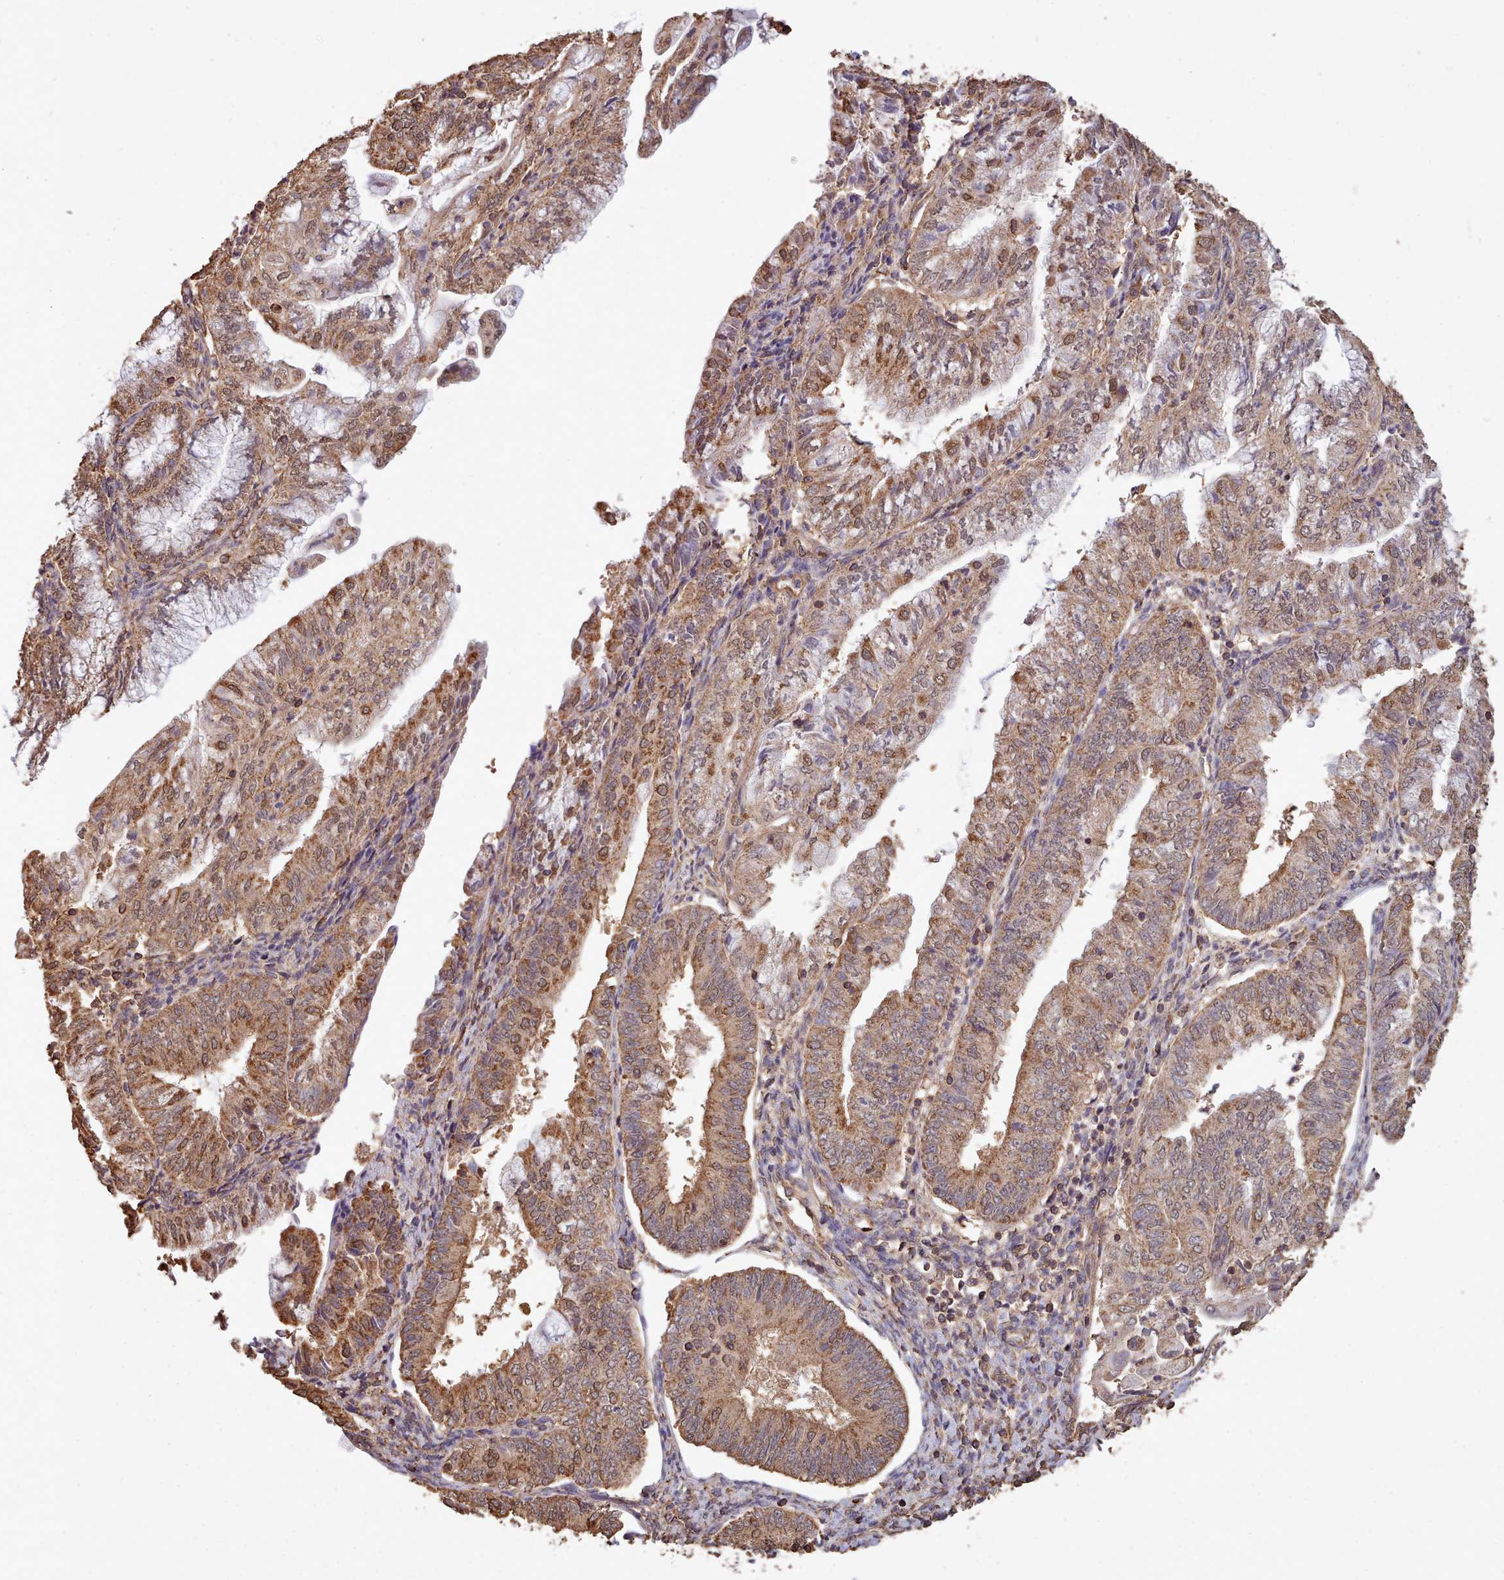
{"staining": {"intensity": "moderate", "quantity": ">75%", "location": "cytoplasmic/membranous"}, "tissue": "endometrial cancer", "cell_type": "Tumor cells", "image_type": "cancer", "snomed": [{"axis": "morphology", "description": "Adenocarcinoma, NOS"}, {"axis": "topography", "description": "Endometrium"}], "caption": "DAB (3,3'-diaminobenzidine) immunohistochemical staining of endometrial cancer (adenocarcinoma) exhibits moderate cytoplasmic/membranous protein expression in approximately >75% of tumor cells. Nuclei are stained in blue.", "gene": "METRN", "patient": {"sex": "female", "age": 55}}